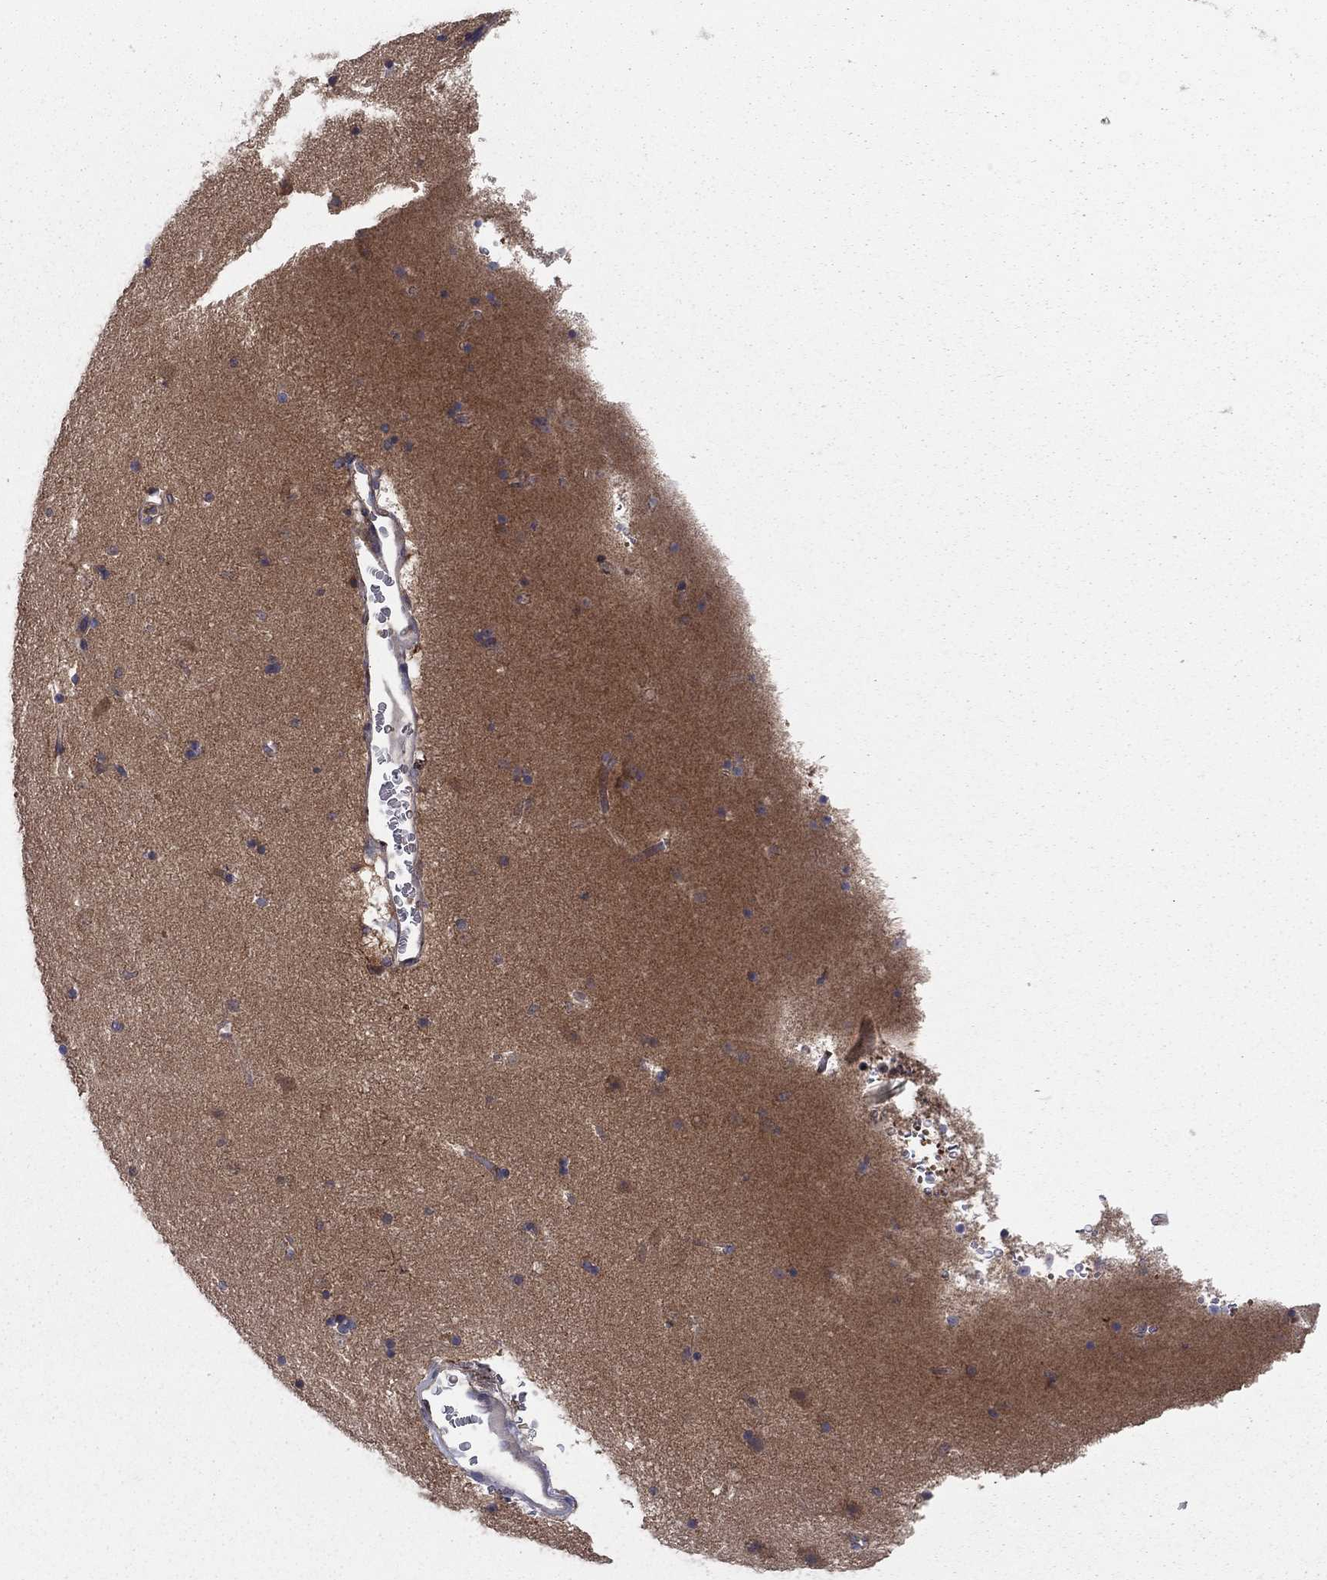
{"staining": {"intensity": "negative", "quantity": "none", "location": "none"}, "tissue": "caudate", "cell_type": "Glial cells", "image_type": "normal", "snomed": [{"axis": "morphology", "description": "Normal tissue, NOS"}, {"axis": "topography", "description": "Lateral ventricle wall"}], "caption": "This micrograph is of benign caudate stained with immunohistochemistry to label a protein in brown with the nuclei are counter-stained blue. There is no expression in glial cells. Nuclei are stained in blue.", "gene": "RNF123", "patient": {"sex": "male", "age": 51}}